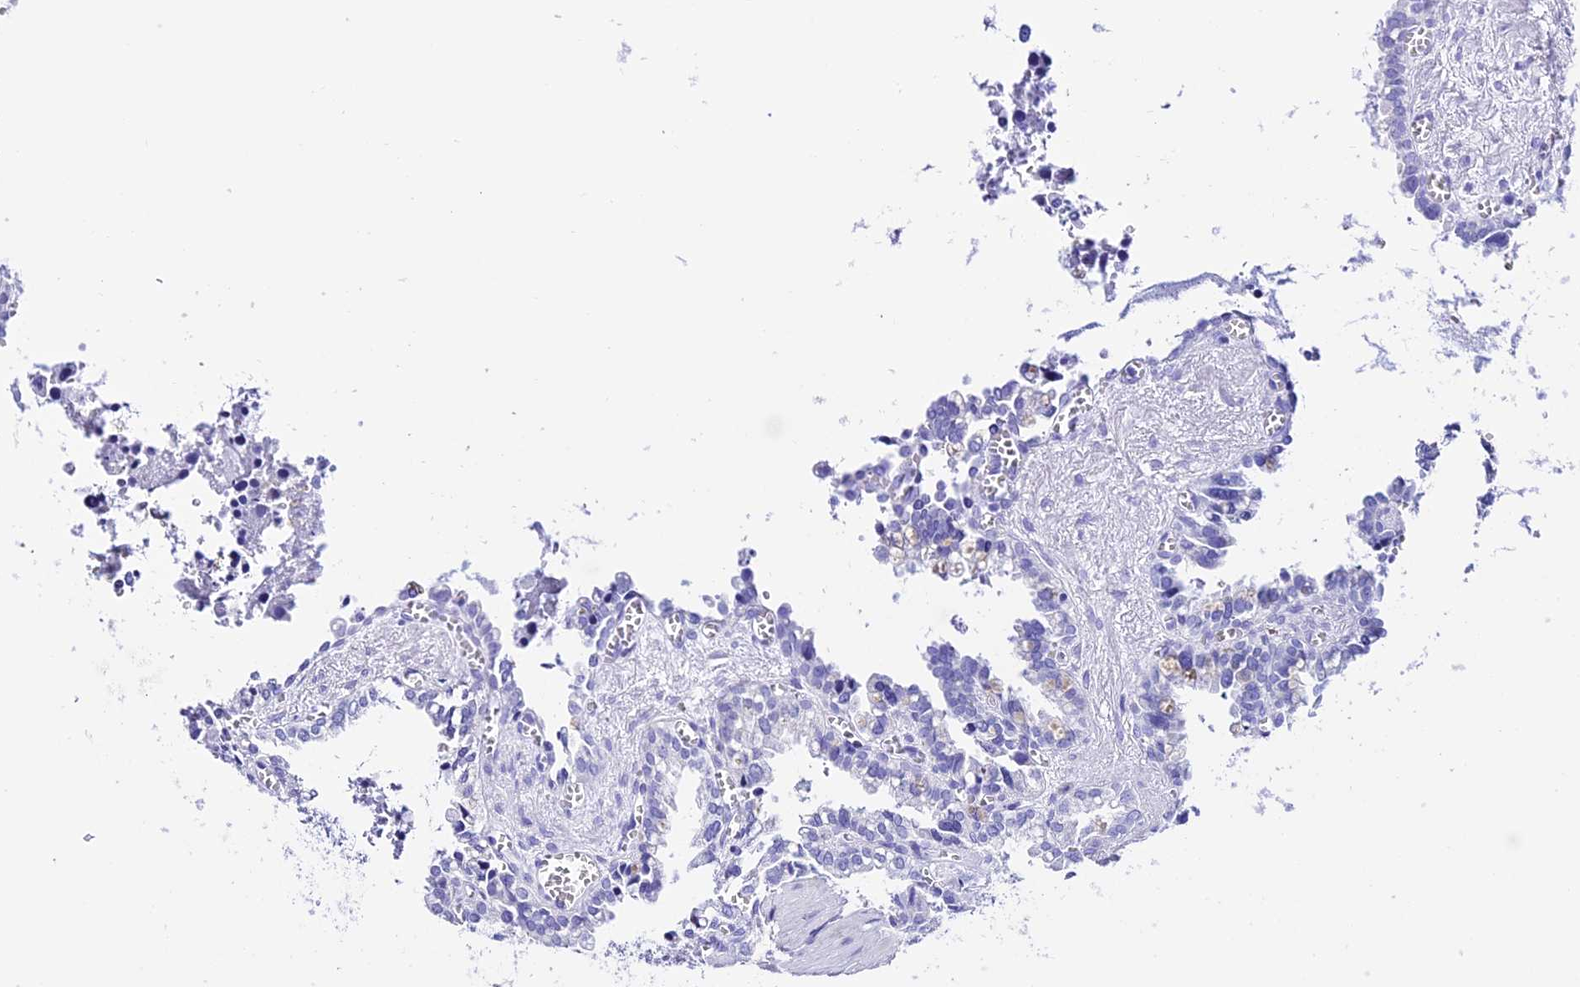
{"staining": {"intensity": "negative", "quantity": "none", "location": "none"}, "tissue": "seminal vesicle", "cell_type": "Glandular cells", "image_type": "normal", "snomed": [{"axis": "morphology", "description": "Normal tissue, NOS"}, {"axis": "topography", "description": "Prostate"}, {"axis": "topography", "description": "Seminal veicle"}], "caption": "DAB (3,3'-diaminobenzidine) immunohistochemical staining of benign seminal vesicle displays no significant staining in glandular cells. (IHC, brightfield microscopy, high magnification).", "gene": "TRMT44", "patient": {"sex": "male", "age": 51}}